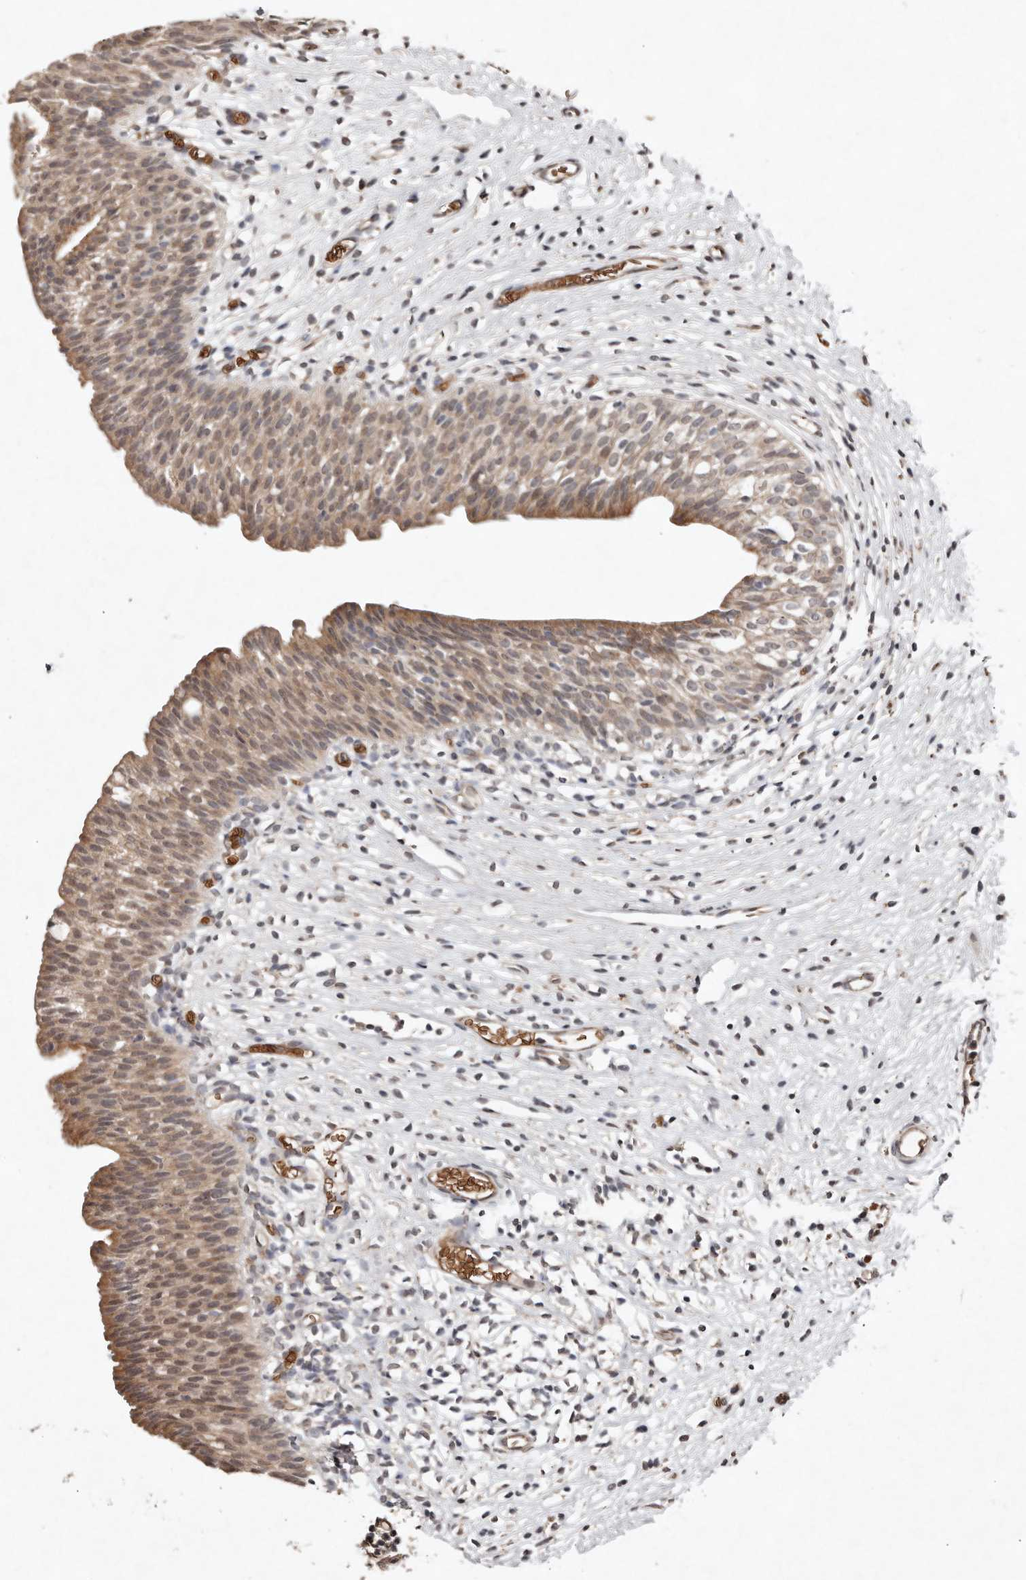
{"staining": {"intensity": "moderate", "quantity": ">75%", "location": "cytoplasmic/membranous"}, "tissue": "urinary bladder", "cell_type": "Urothelial cells", "image_type": "normal", "snomed": [{"axis": "morphology", "description": "Normal tissue, NOS"}, {"axis": "topography", "description": "Urinary bladder"}], "caption": "Immunohistochemical staining of normal human urinary bladder reveals moderate cytoplasmic/membranous protein staining in about >75% of urothelial cells.", "gene": "DIP2C", "patient": {"sex": "male", "age": 1}}